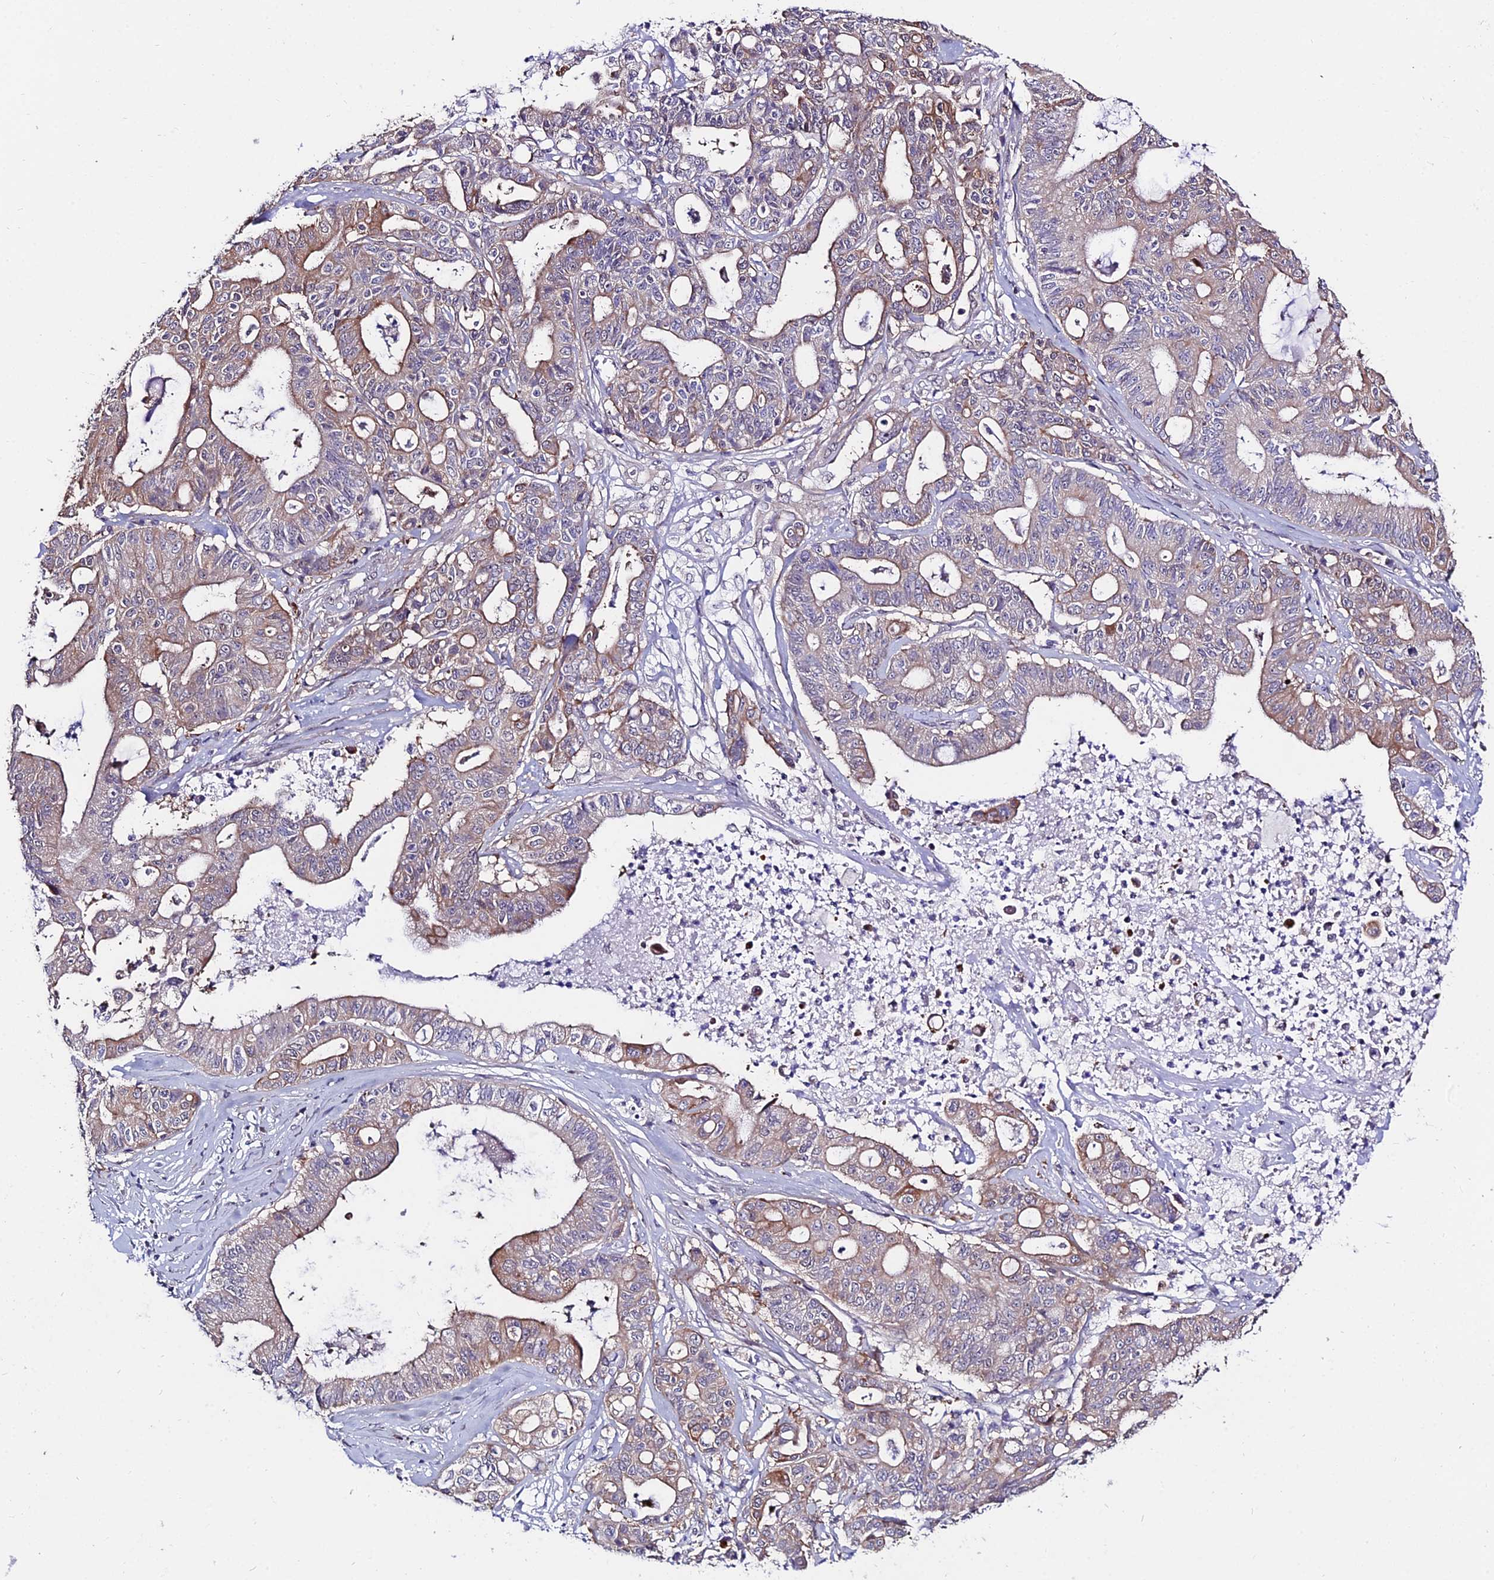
{"staining": {"intensity": "moderate", "quantity": "25%-75%", "location": "cytoplasmic/membranous"}, "tissue": "ovarian cancer", "cell_type": "Tumor cells", "image_type": "cancer", "snomed": [{"axis": "morphology", "description": "Cystadenocarcinoma, mucinous, NOS"}, {"axis": "topography", "description": "Ovary"}], "caption": "Immunohistochemical staining of ovarian mucinous cystadenocarcinoma reveals moderate cytoplasmic/membranous protein positivity in approximately 25%-75% of tumor cells.", "gene": "INPP4A", "patient": {"sex": "female", "age": 70}}